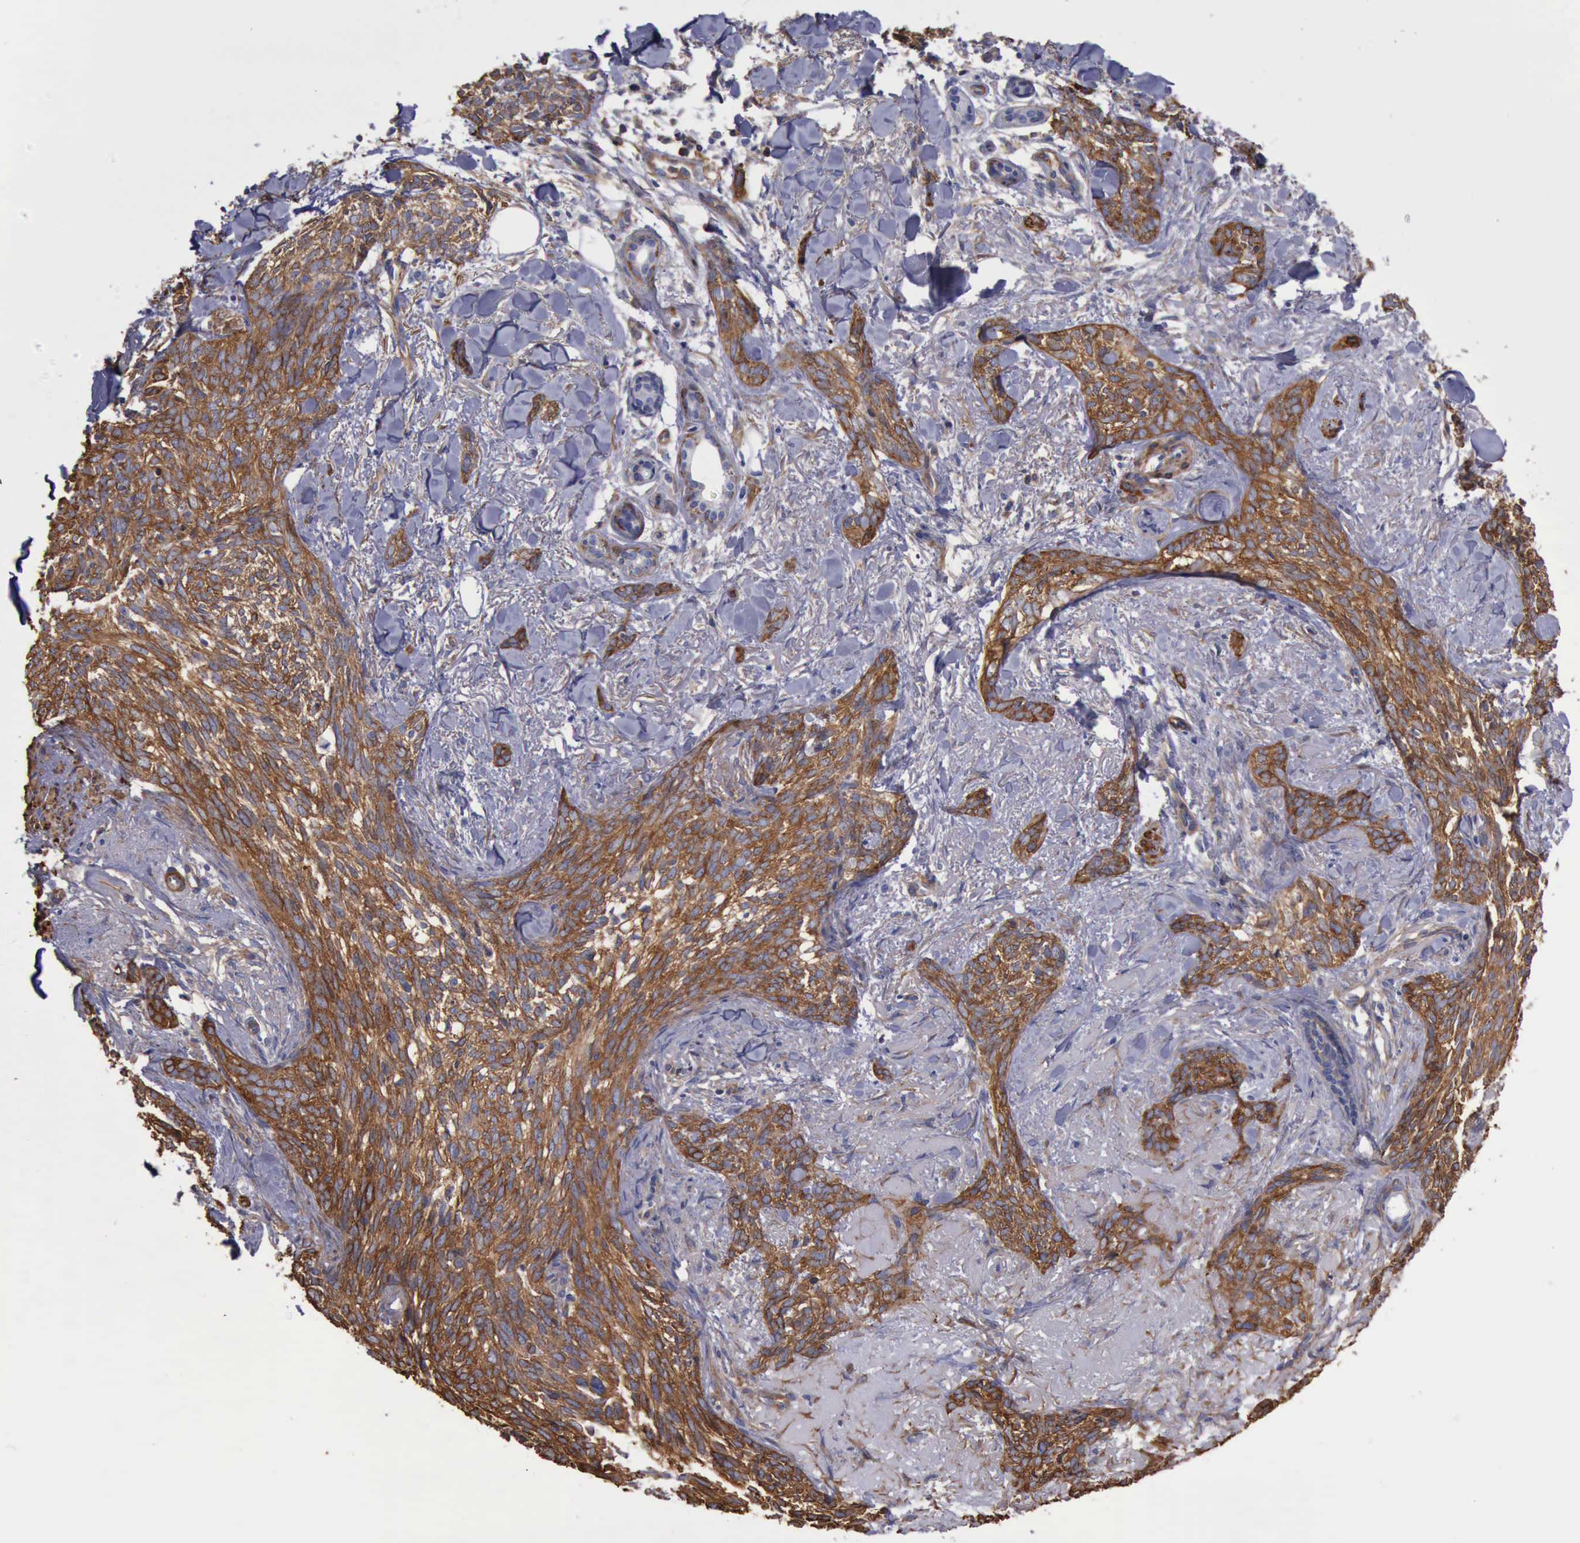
{"staining": {"intensity": "strong", "quantity": ">75%", "location": "cytoplasmic/membranous"}, "tissue": "skin cancer", "cell_type": "Tumor cells", "image_type": "cancer", "snomed": [{"axis": "morphology", "description": "Basal cell carcinoma"}, {"axis": "topography", "description": "Skin"}], "caption": "Skin cancer stained with IHC exhibits strong cytoplasmic/membranous expression in approximately >75% of tumor cells.", "gene": "FLNA", "patient": {"sex": "female", "age": 81}}